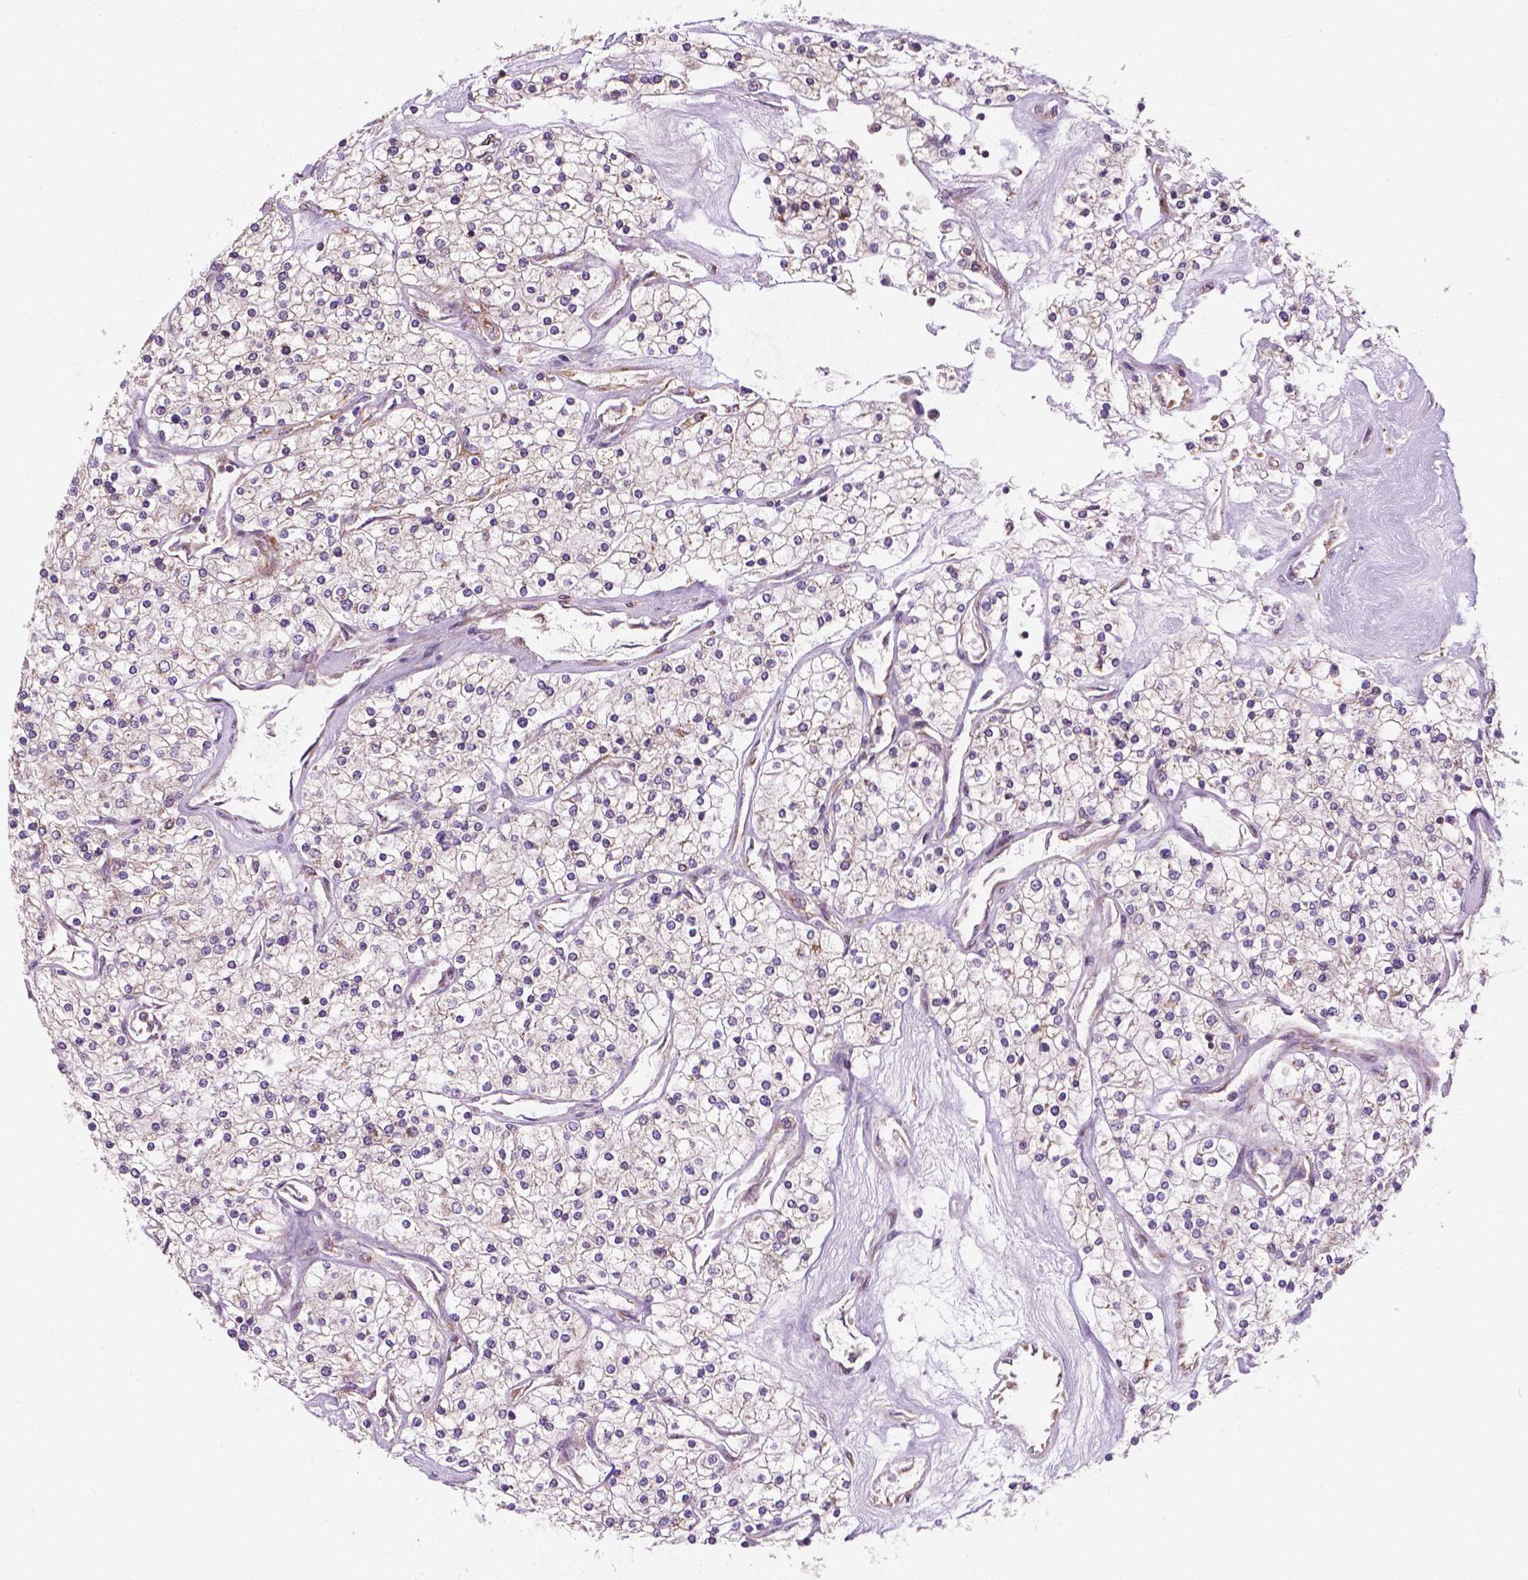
{"staining": {"intensity": "negative", "quantity": "none", "location": "none"}, "tissue": "renal cancer", "cell_type": "Tumor cells", "image_type": "cancer", "snomed": [{"axis": "morphology", "description": "Adenocarcinoma, NOS"}, {"axis": "topography", "description": "Kidney"}], "caption": "DAB (3,3'-diaminobenzidine) immunohistochemical staining of renal adenocarcinoma demonstrates no significant positivity in tumor cells. (DAB immunohistochemistry (IHC) visualized using brightfield microscopy, high magnification).", "gene": "MZT1", "patient": {"sex": "male", "age": 80}}